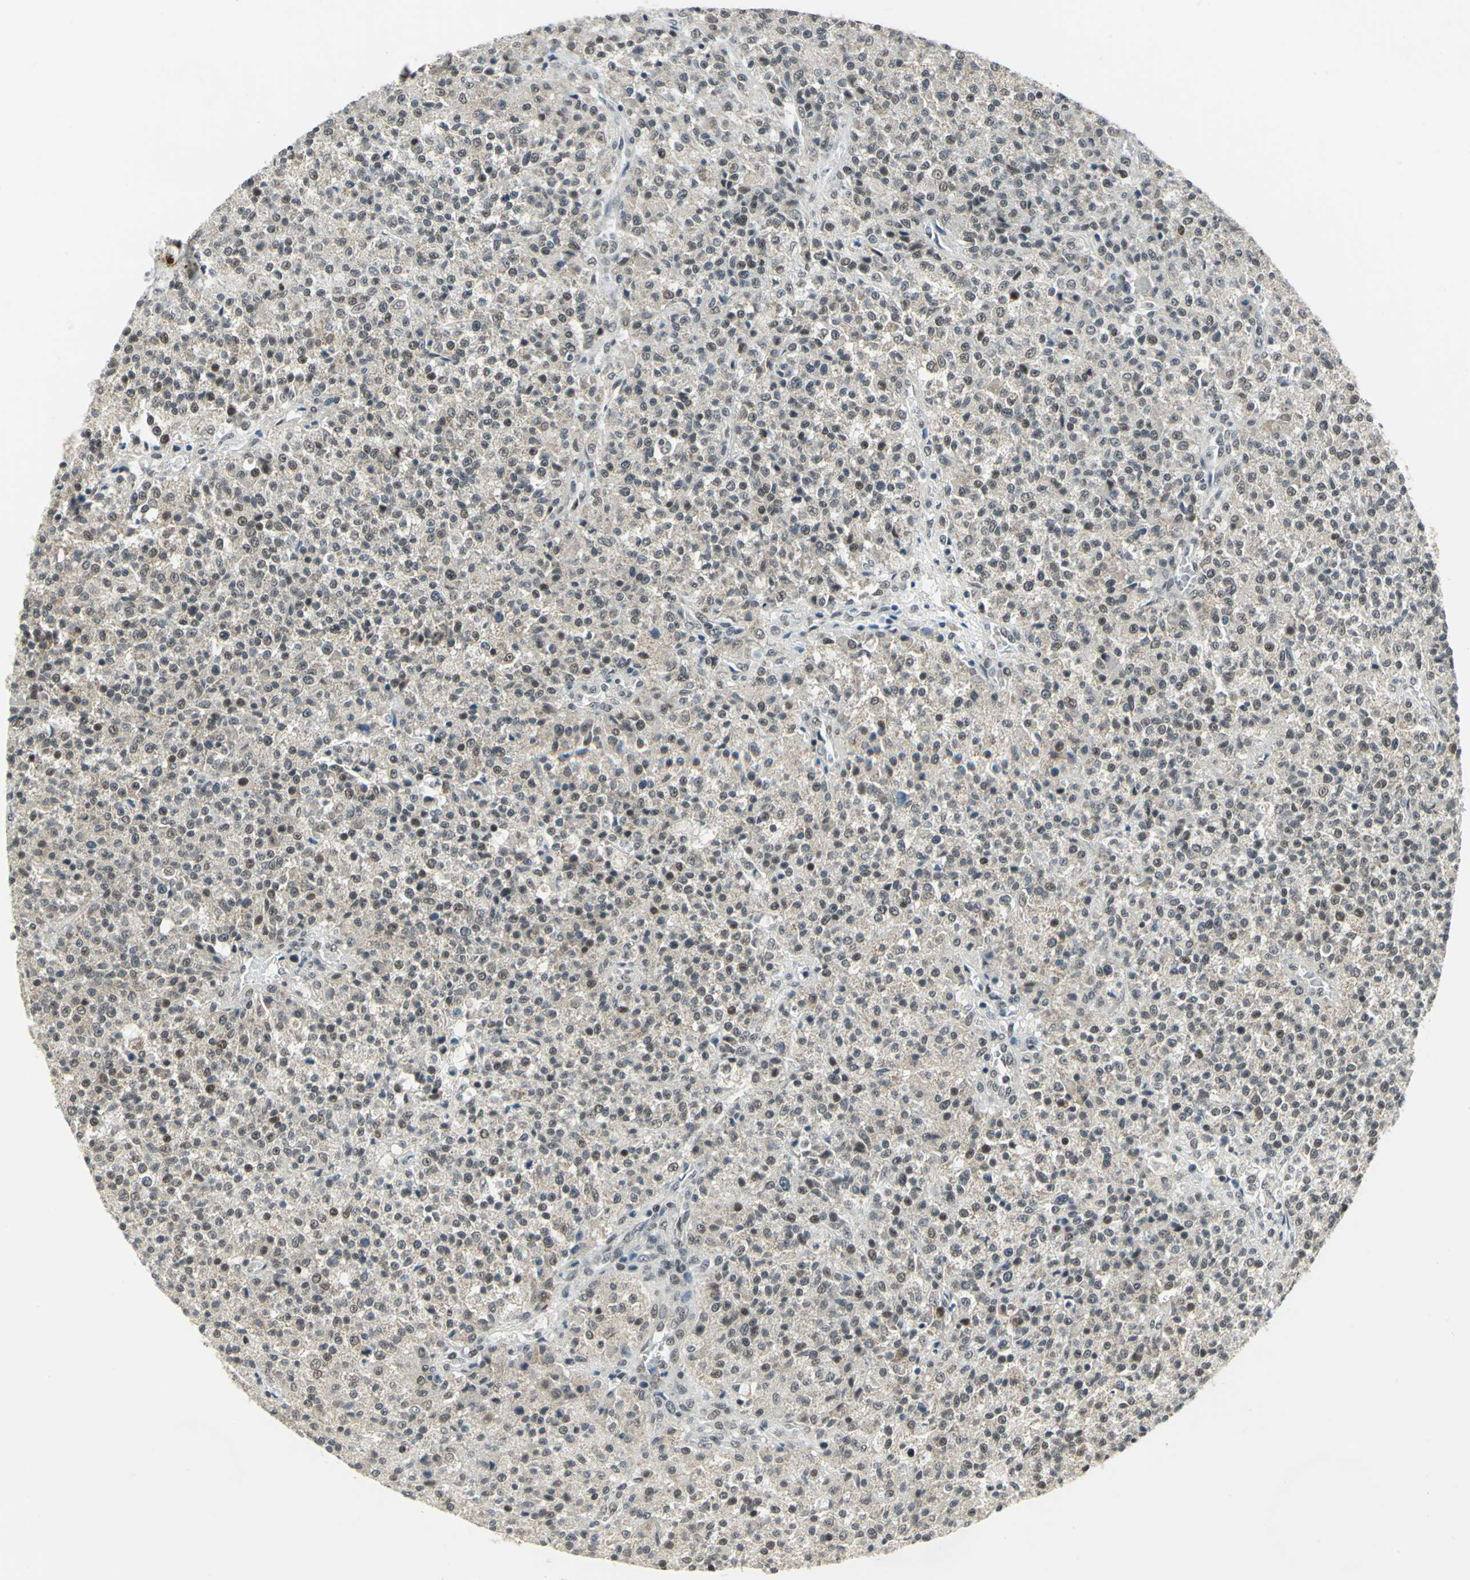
{"staining": {"intensity": "weak", "quantity": "25%-75%", "location": "cytoplasmic/membranous,nuclear"}, "tissue": "testis cancer", "cell_type": "Tumor cells", "image_type": "cancer", "snomed": [{"axis": "morphology", "description": "Seminoma, NOS"}, {"axis": "topography", "description": "Testis"}], "caption": "A photomicrograph of human seminoma (testis) stained for a protein demonstrates weak cytoplasmic/membranous and nuclear brown staining in tumor cells. Ihc stains the protein in brown and the nuclei are stained blue.", "gene": "MTA1", "patient": {"sex": "male", "age": 59}}